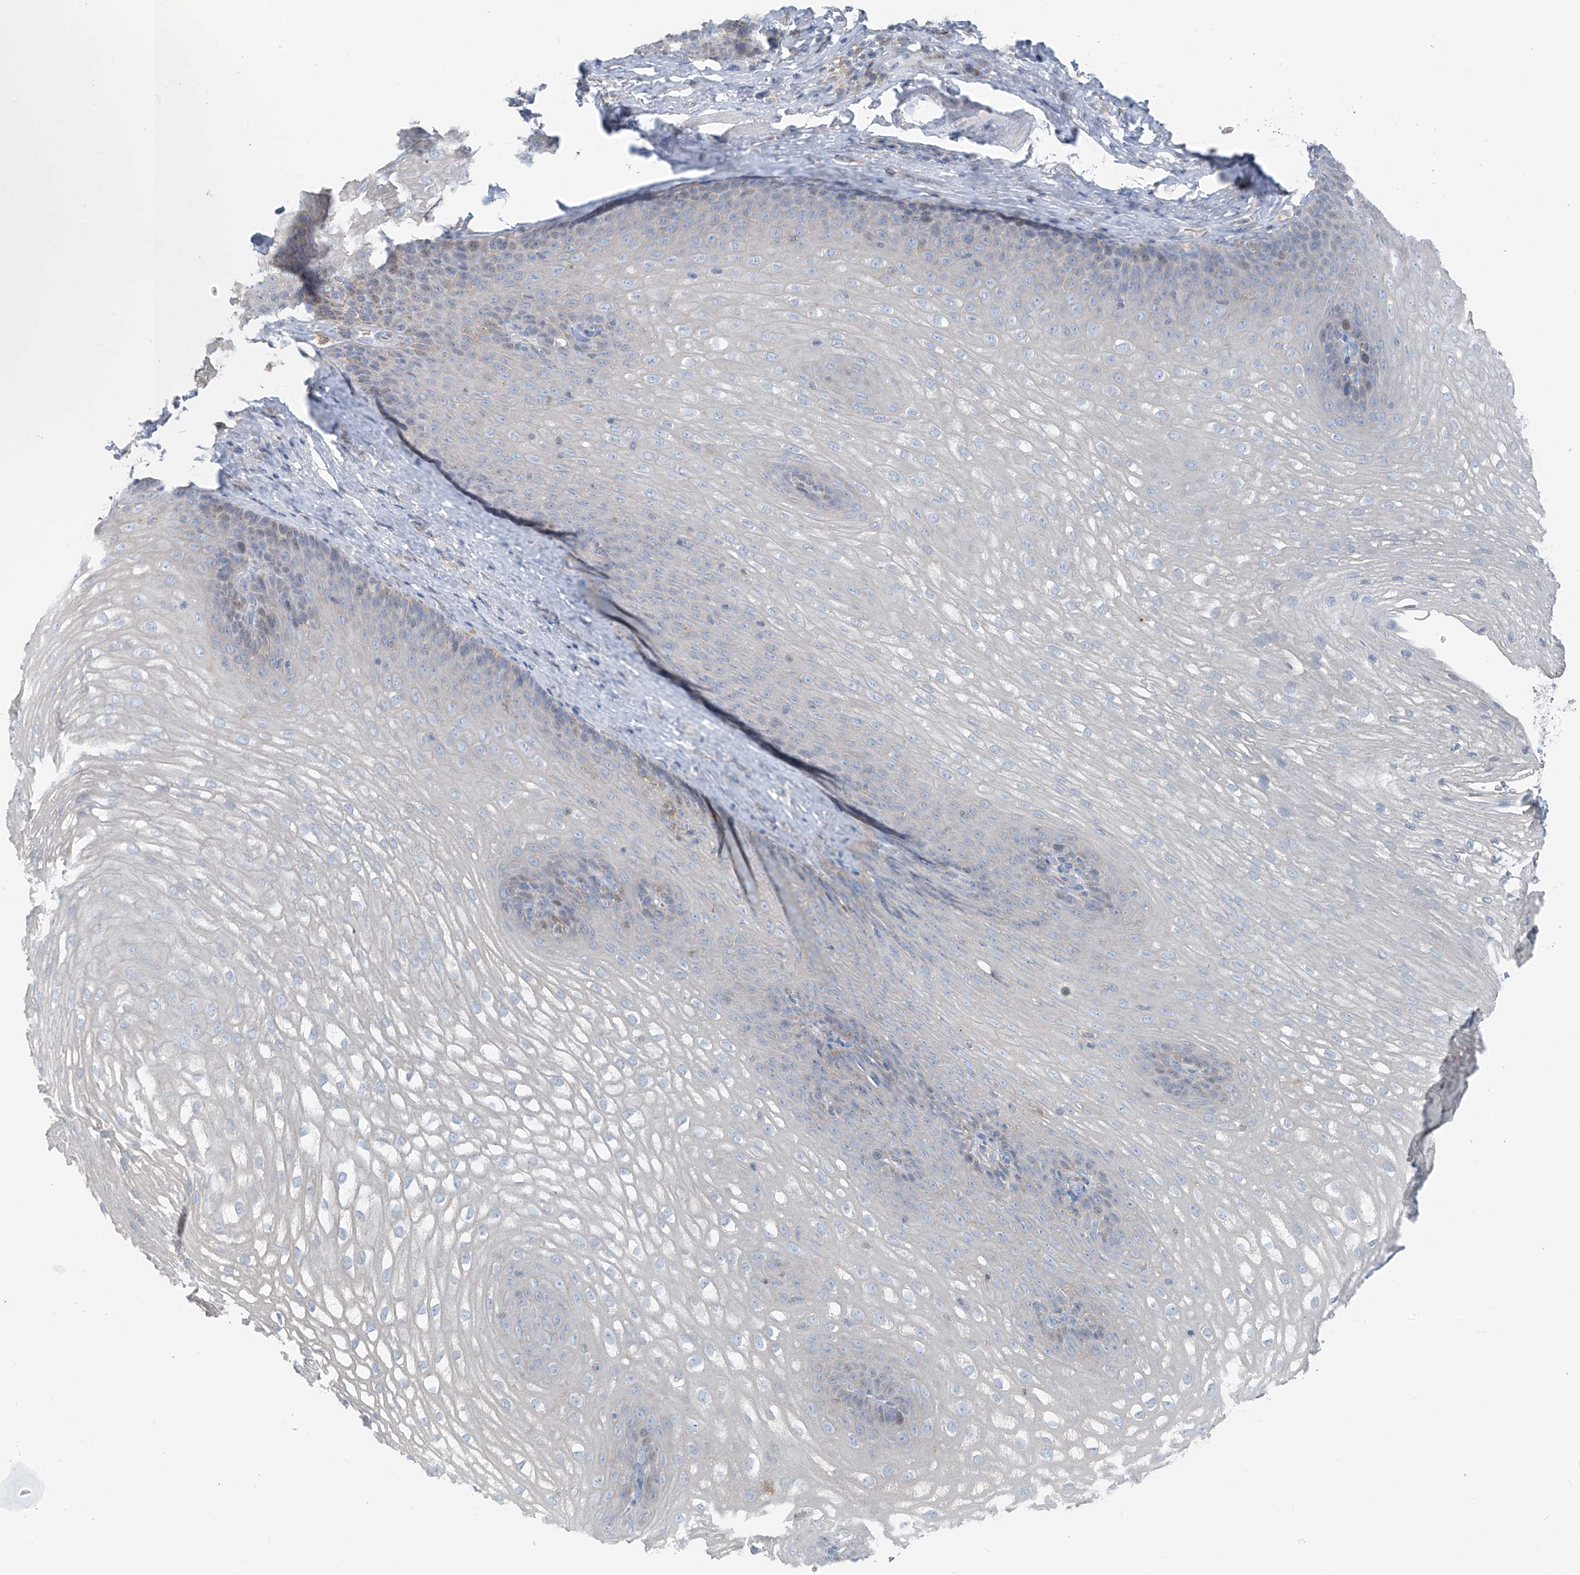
{"staining": {"intensity": "negative", "quantity": "none", "location": "none"}, "tissue": "esophagus", "cell_type": "Squamous epithelial cells", "image_type": "normal", "snomed": [{"axis": "morphology", "description": "Normal tissue, NOS"}, {"axis": "topography", "description": "Esophagus"}], "caption": "Squamous epithelial cells are negative for protein expression in unremarkable human esophagus. (Brightfield microscopy of DAB (3,3'-diaminobenzidine) immunohistochemistry at high magnification).", "gene": "FGD2", "patient": {"sex": "female", "age": 66}}